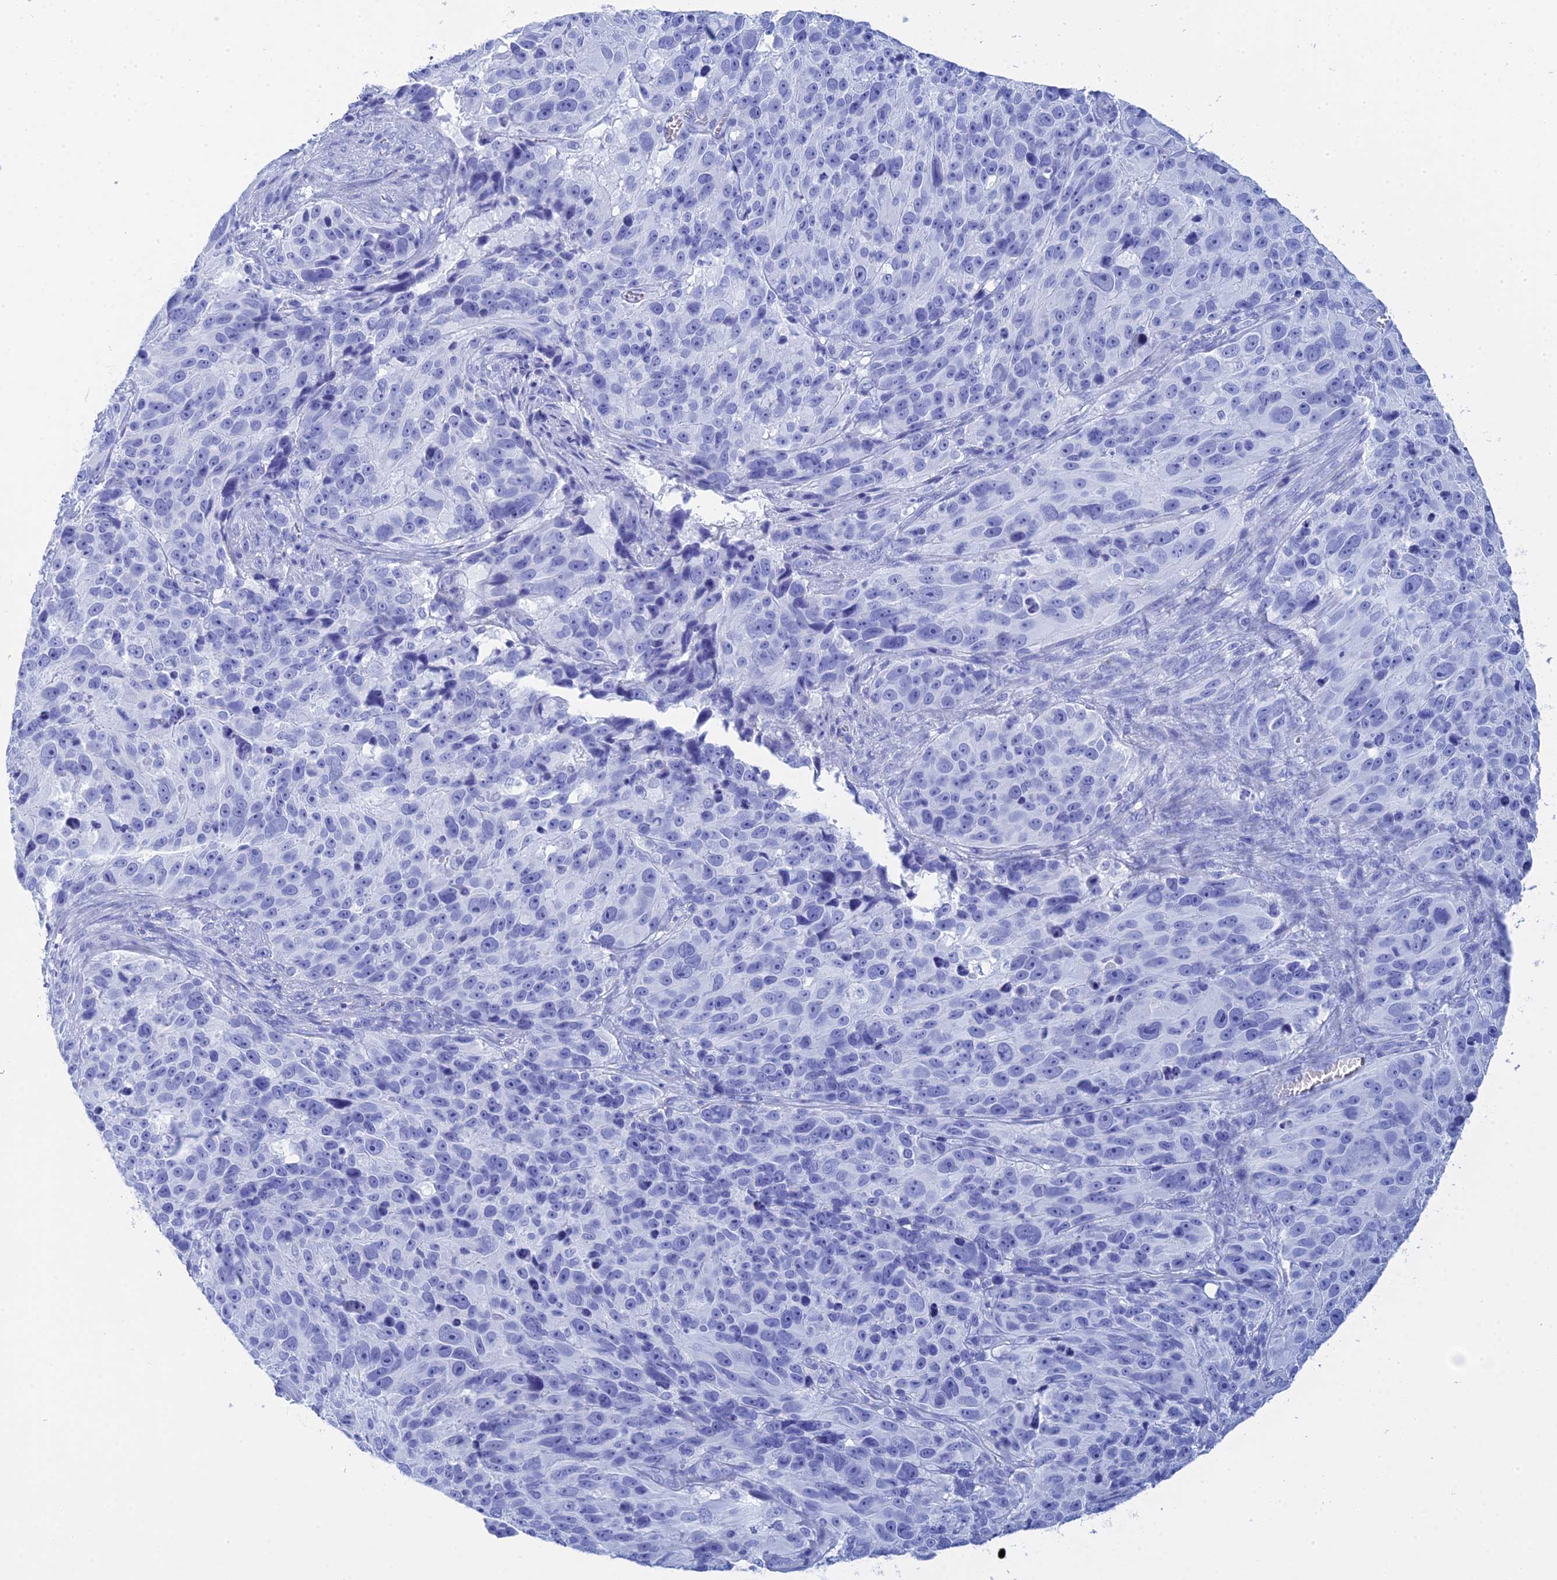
{"staining": {"intensity": "negative", "quantity": "none", "location": "none"}, "tissue": "melanoma", "cell_type": "Tumor cells", "image_type": "cancer", "snomed": [{"axis": "morphology", "description": "Malignant melanoma, NOS"}, {"axis": "topography", "description": "Skin"}], "caption": "DAB immunohistochemical staining of malignant melanoma demonstrates no significant expression in tumor cells.", "gene": "TEX101", "patient": {"sex": "male", "age": 84}}